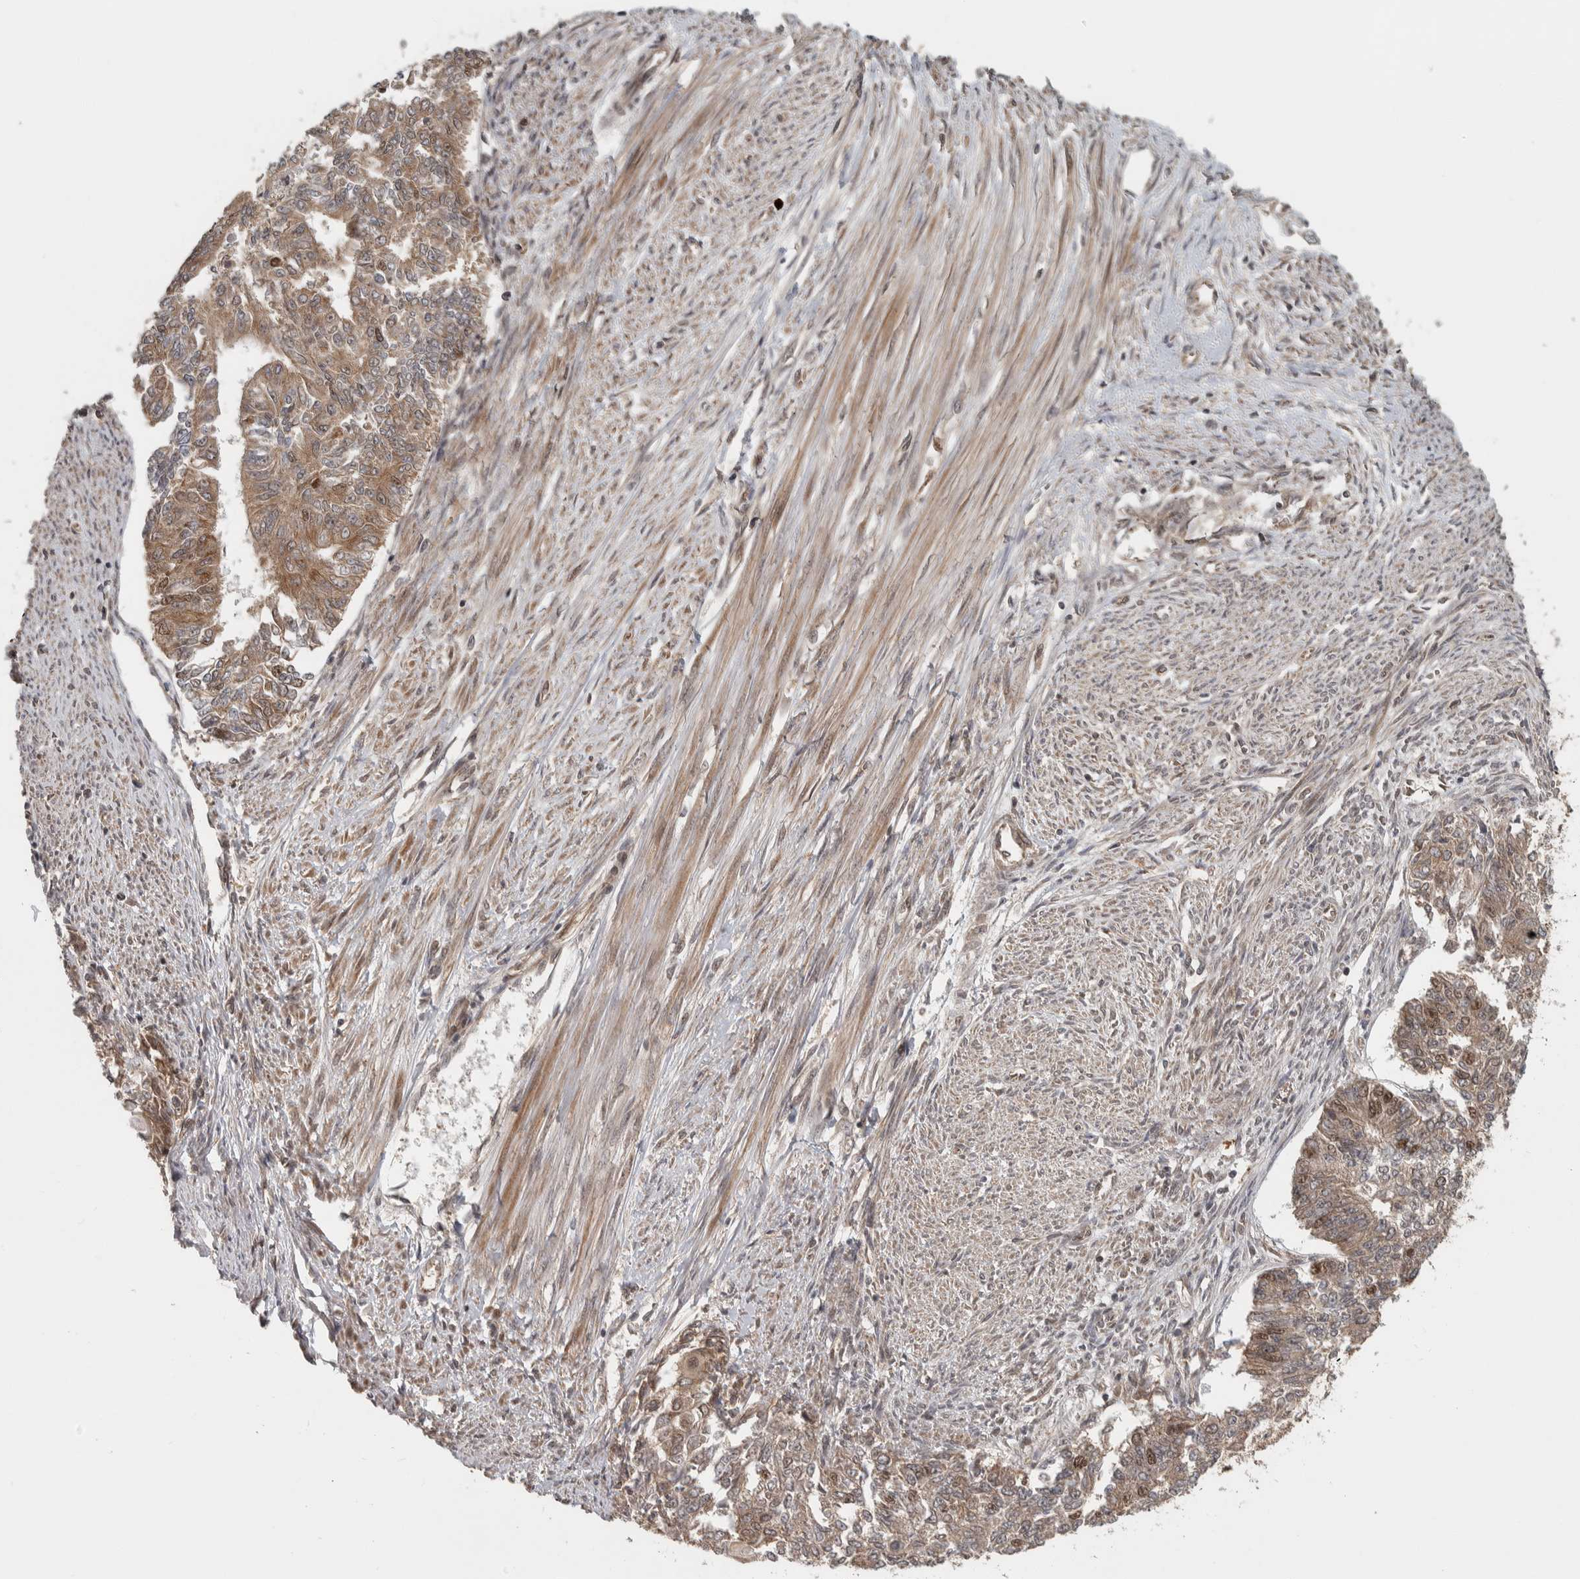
{"staining": {"intensity": "moderate", "quantity": ">75%", "location": "cytoplasmic/membranous,nuclear"}, "tissue": "endometrial cancer", "cell_type": "Tumor cells", "image_type": "cancer", "snomed": [{"axis": "morphology", "description": "Adenocarcinoma, NOS"}, {"axis": "topography", "description": "Endometrium"}], "caption": "Brown immunohistochemical staining in endometrial adenocarcinoma displays moderate cytoplasmic/membranous and nuclear staining in about >75% of tumor cells. Using DAB (3,3'-diaminobenzidine) (brown) and hematoxylin (blue) stains, captured at high magnification using brightfield microscopy.", "gene": "RPS6KA4", "patient": {"sex": "female", "age": 32}}